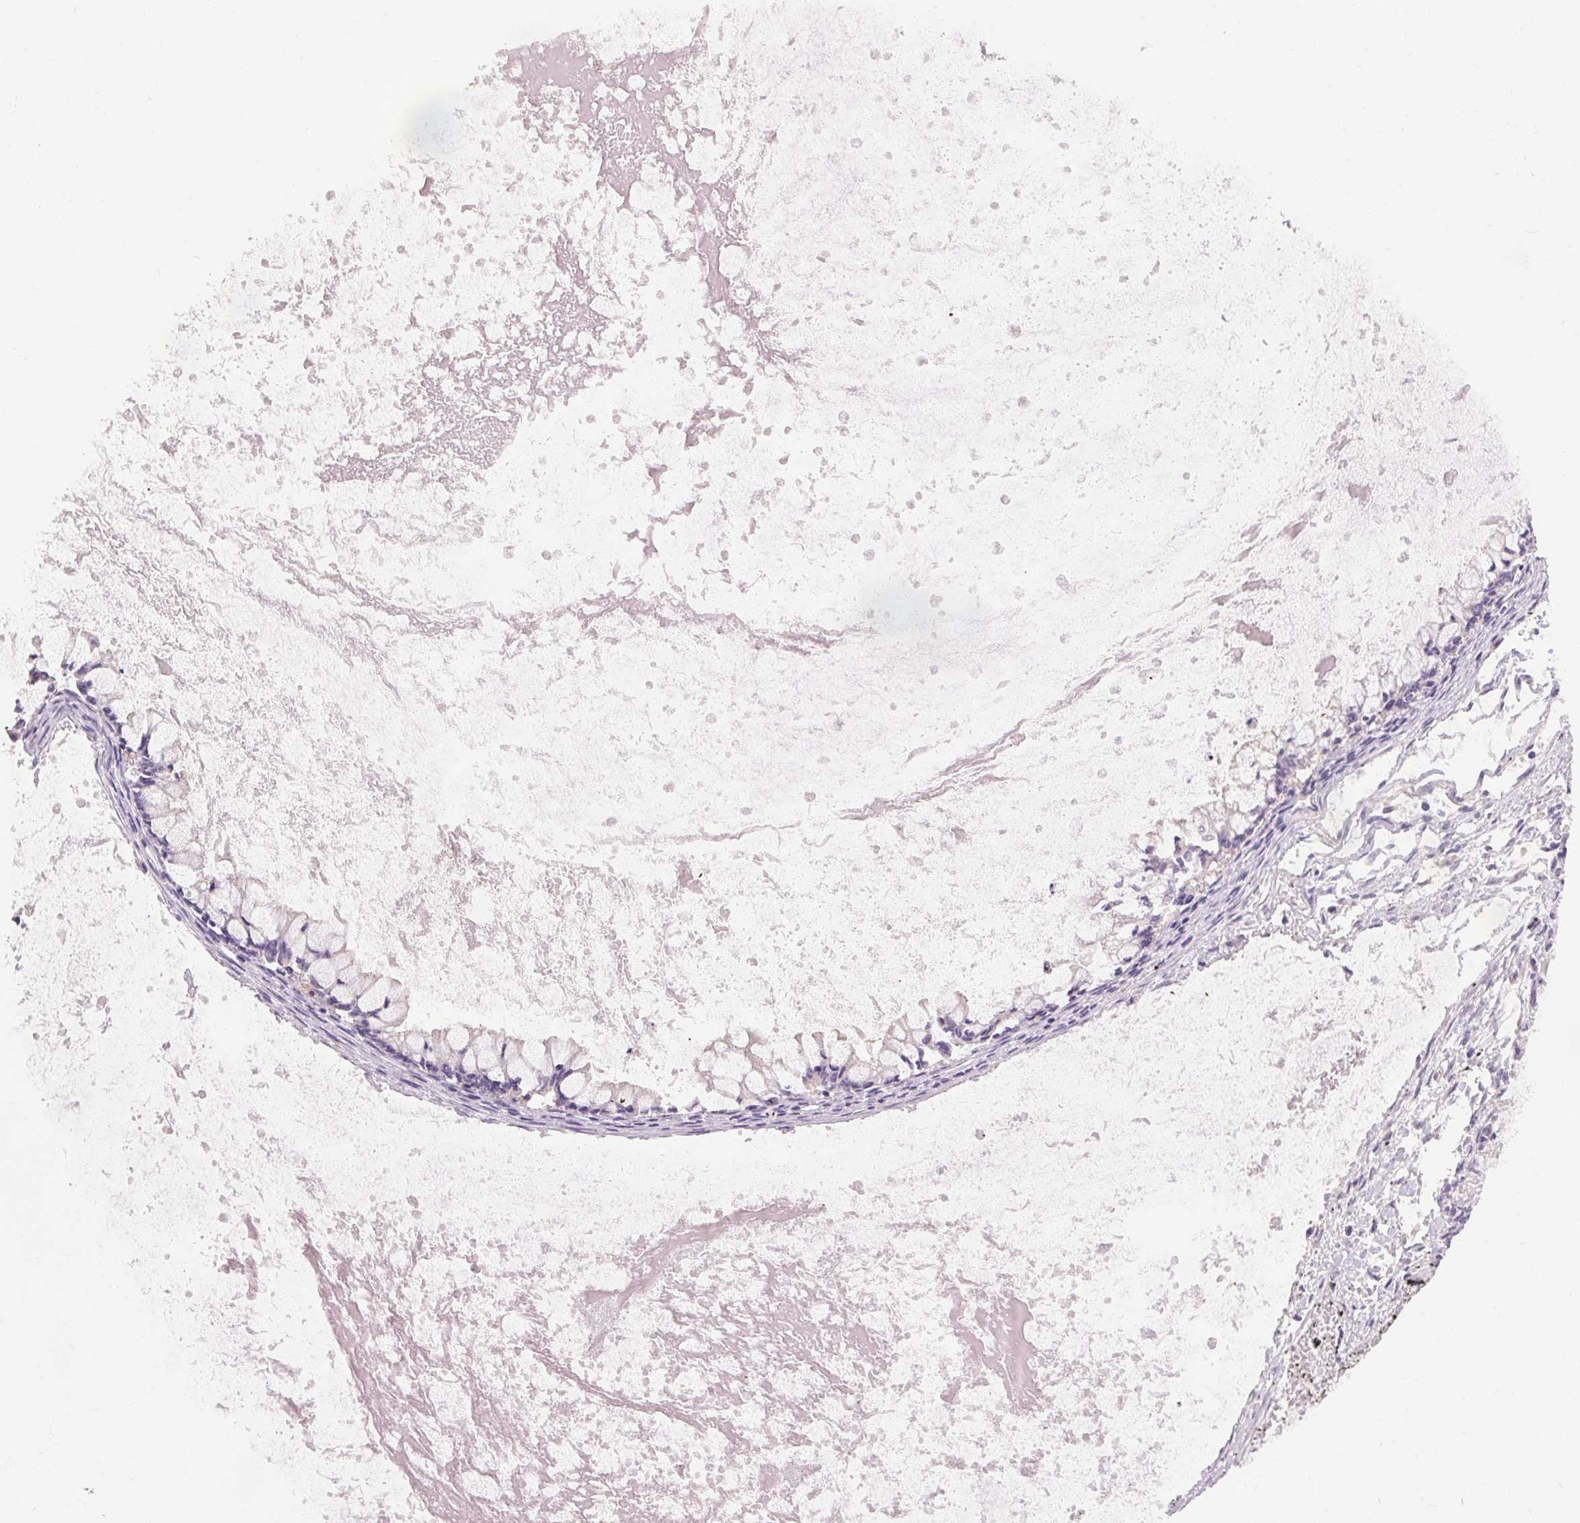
{"staining": {"intensity": "negative", "quantity": "none", "location": "none"}, "tissue": "ovarian cancer", "cell_type": "Tumor cells", "image_type": "cancer", "snomed": [{"axis": "morphology", "description": "Cystadenocarcinoma, mucinous, NOS"}, {"axis": "topography", "description": "Ovary"}], "caption": "This micrograph is of ovarian mucinous cystadenocarcinoma stained with immunohistochemistry (IHC) to label a protein in brown with the nuclei are counter-stained blue. There is no positivity in tumor cells. Nuclei are stained in blue.", "gene": "TM6SF1", "patient": {"sex": "female", "age": 67}}